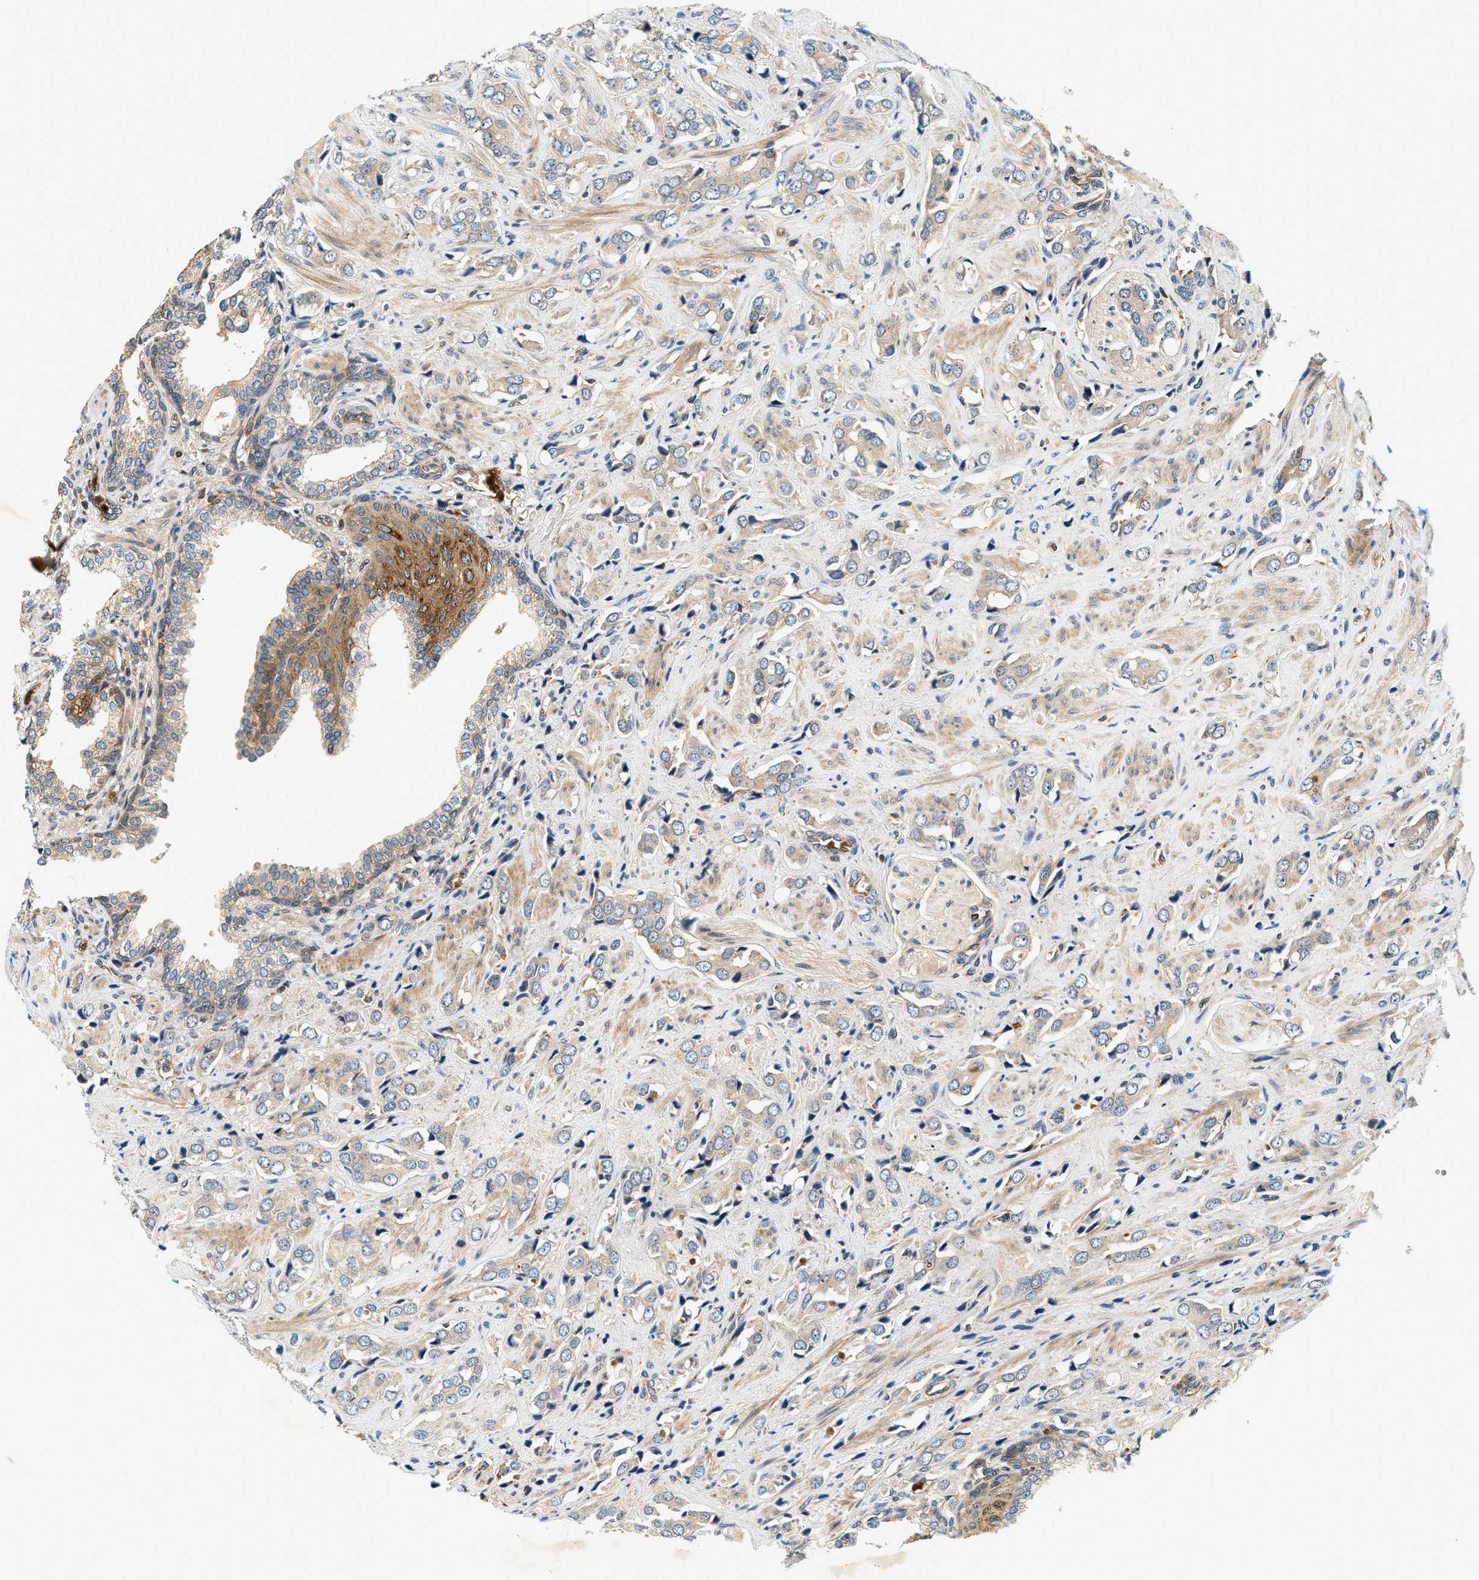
{"staining": {"intensity": "weak", "quantity": "<25%", "location": "cytoplasmic/membranous"}, "tissue": "prostate cancer", "cell_type": "Tumor cells", "image_type": "cancer", "snomed": [{"axis": "morphology", "description": "Adenocarcinoma, High grade"}, {"axis": "topography", "description": "Prostate"}], "caption": "This is an IHC histopathology image of human prostate cancer. There is no expression in tumor cells.", "gene": "SAMD9", "patient": {"sex": "male", "age": 52}}